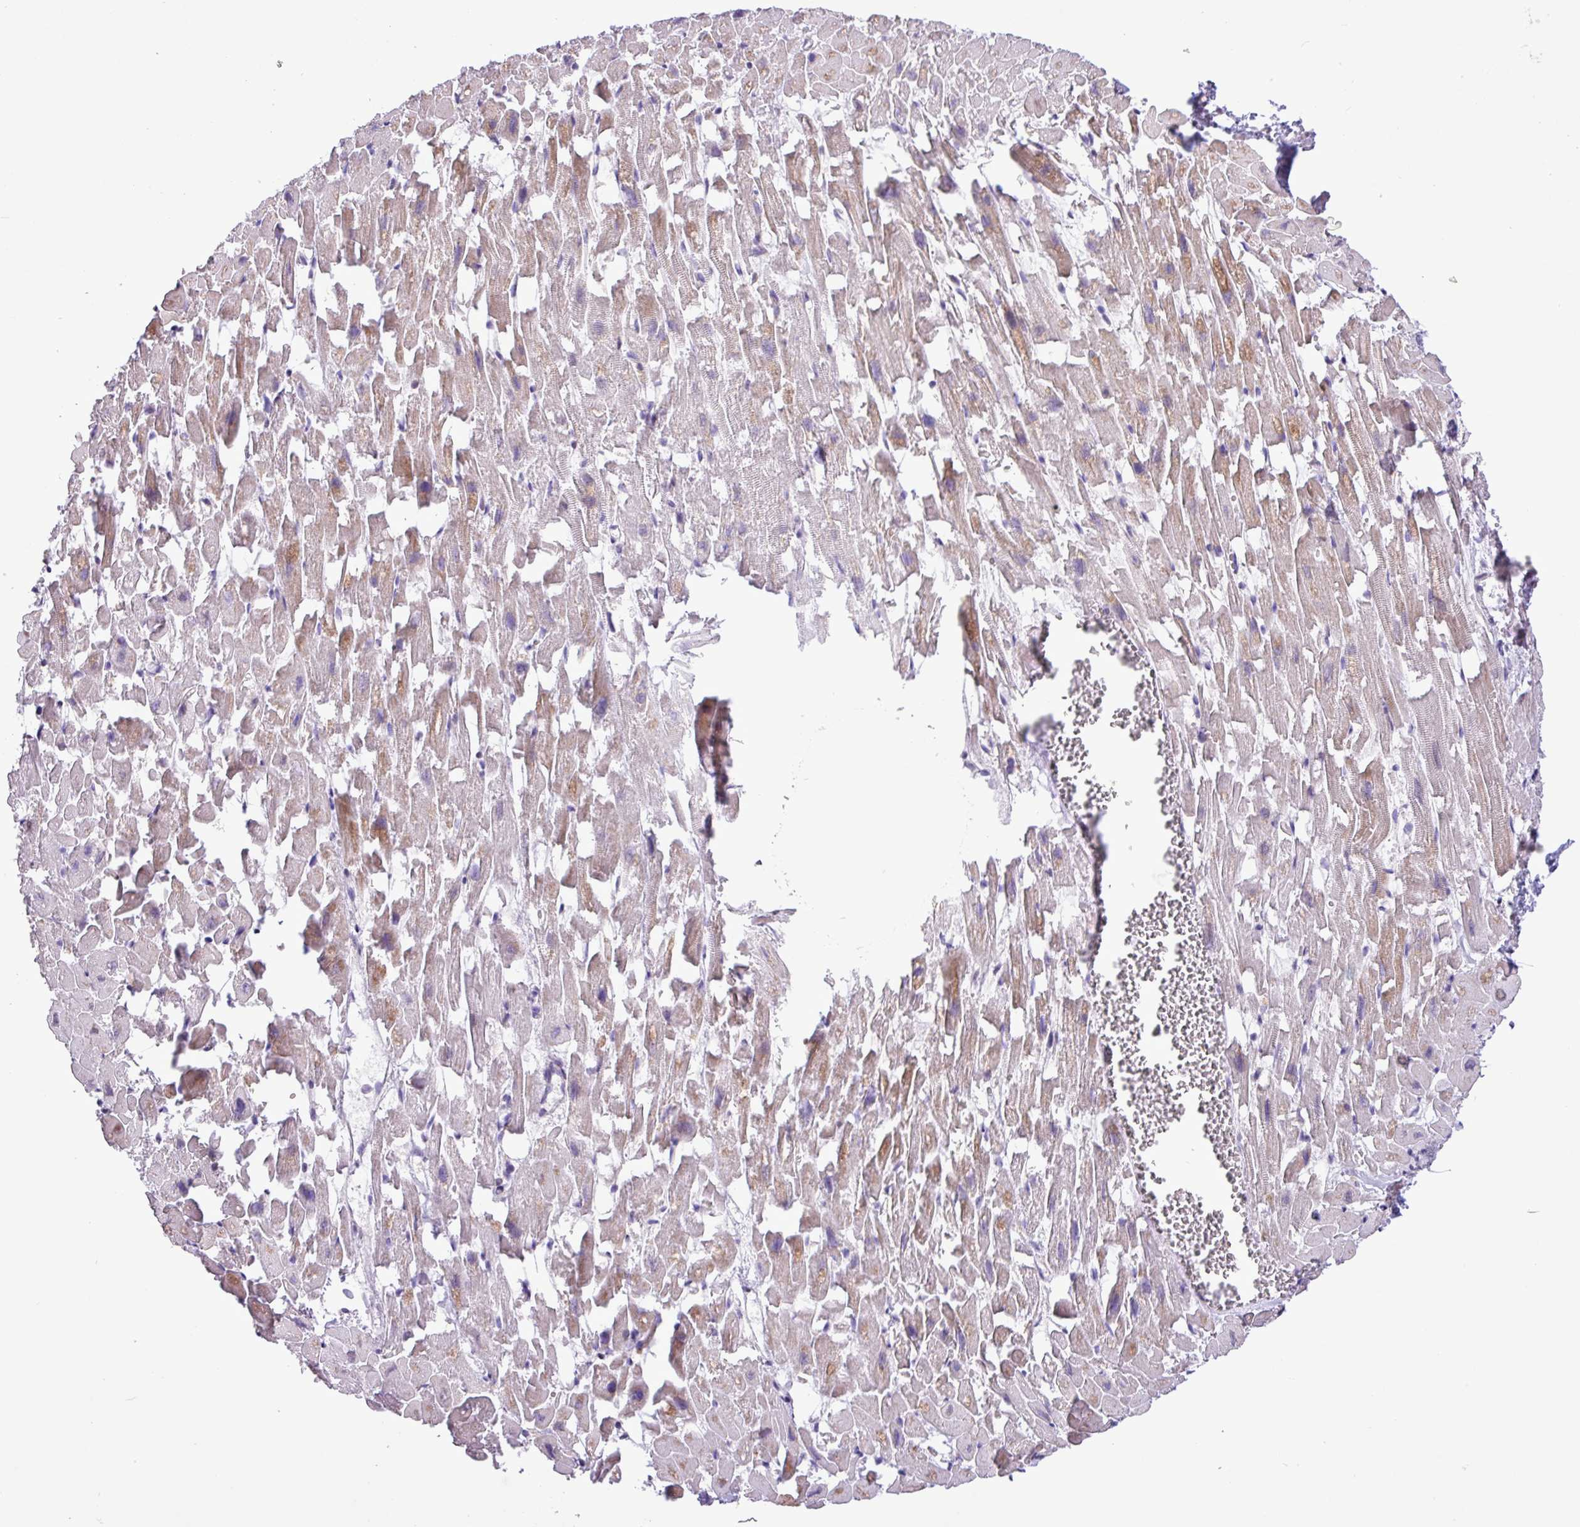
{"staining": {"intensity": "moderate", "quantity": "25%-75%", "location": "cytoplasmic/membranous"}, "tissue": "heart muscle", "cell_type": "Cardiomyocytes", "image_type": "normal", "snomed": [{"axis": "morphology", "description": "Normal tissue, NOS"}, {"axis": "topography", "description": "Heart"}], "caption": "Heart muscle was stained to show a protein in brown. There is medium levels of moderate cytoplasmic/membranous positivity in approximately 25%-75% of cardiomyocytes. The protein is shown in brown color, while the nuclei are stained blue.", "gene": "ZNF354A", "patient": {"sex": "female", "age": 64}}